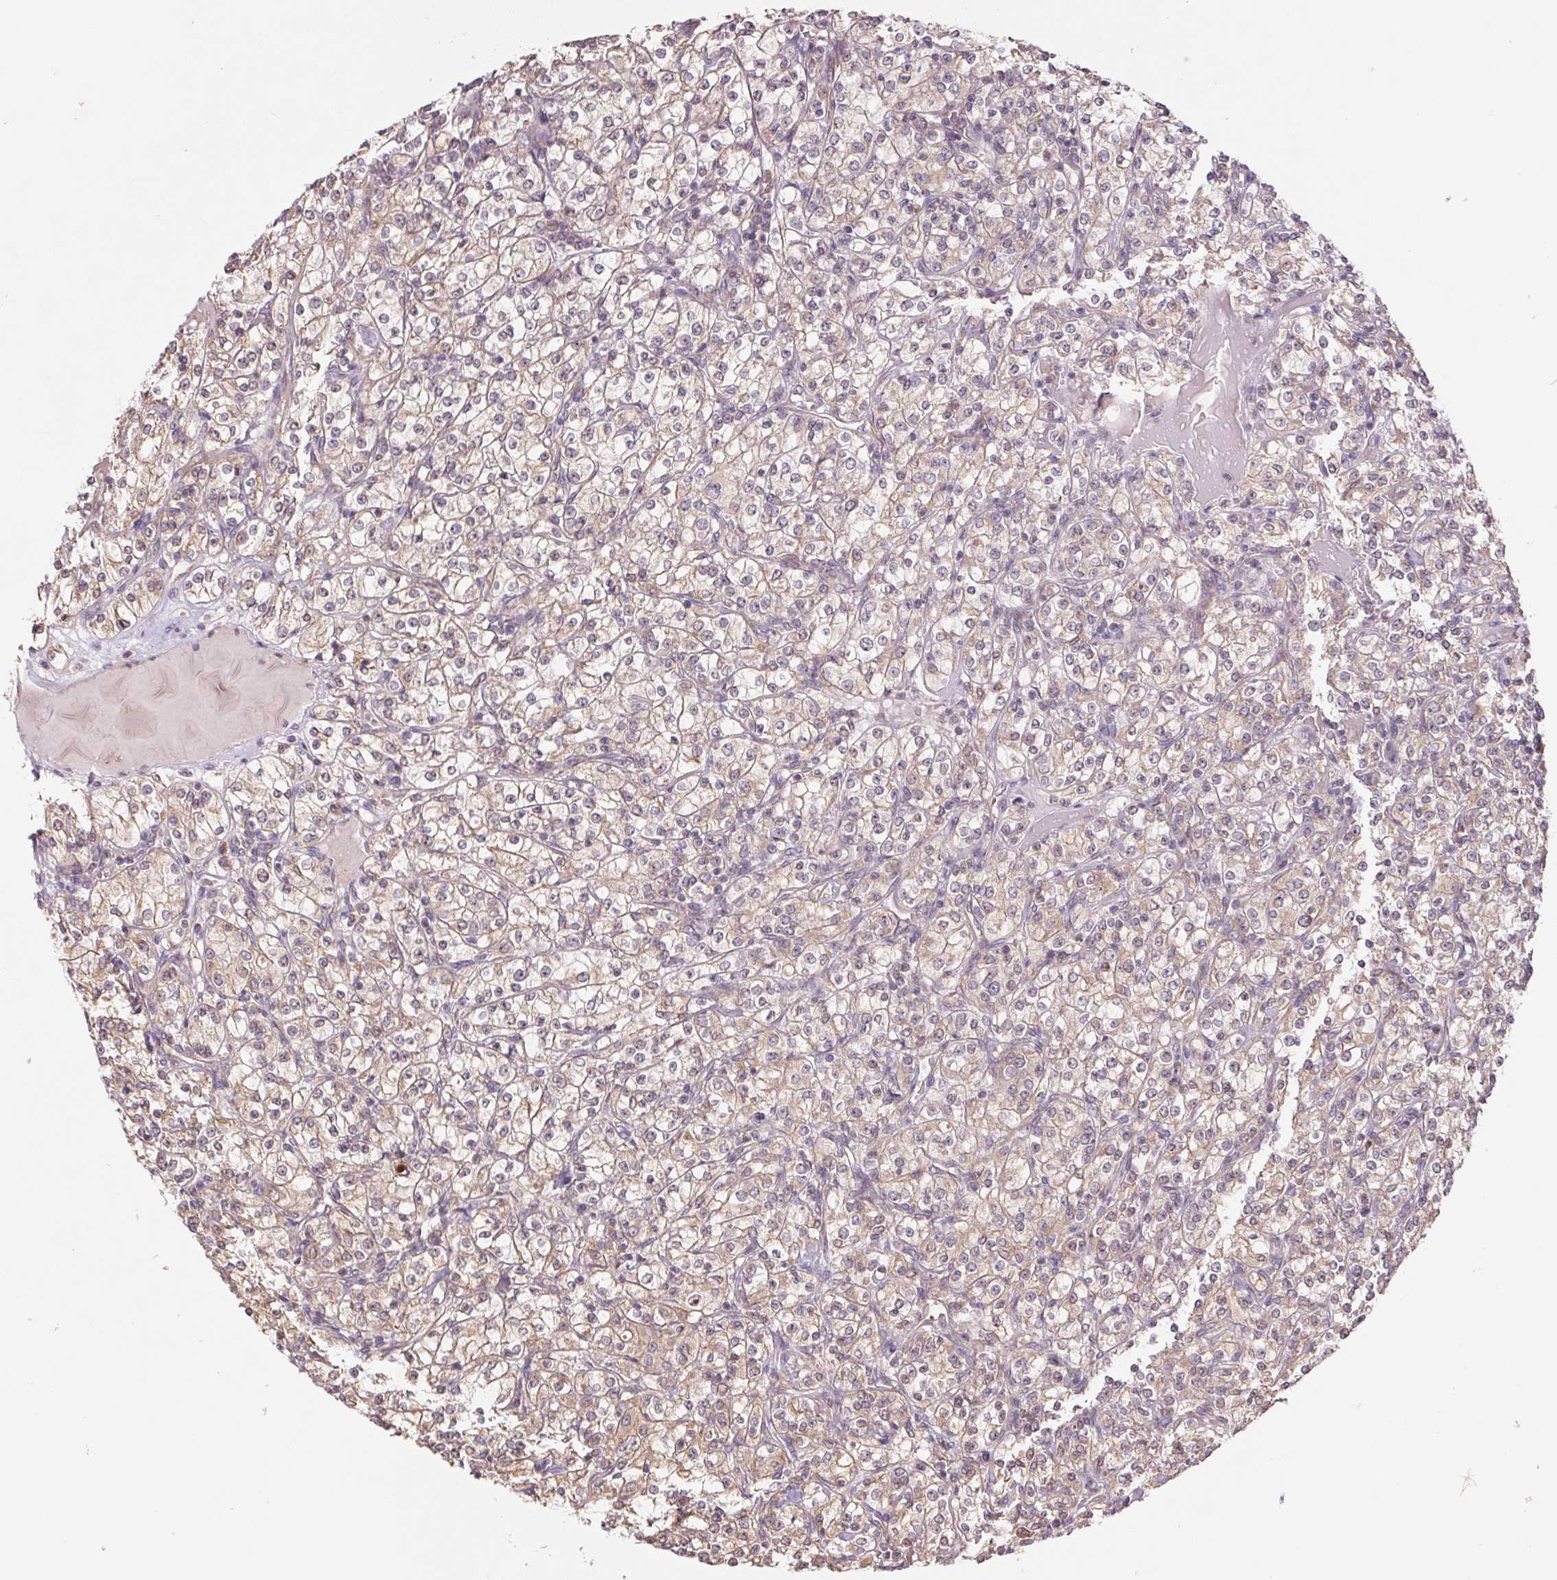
{"staining": {"intensity": "weak", "quantity": "<25%", "location": "cytoplasmic/membranous"}, "tissue": "renal cancer", "cell_type": "Tumor cells", "image_type": "cancer", "snomed": [{"axis": "morphology", "description": "Adenocarcinoma, NOS"}, {"axis": "topography", "description": "Kidney"}], "caption": "The immunohistochemistry image has no significant expression in tumor cells of adenocarcinoma (renal) tissue.", "gene": "RRM1", "patient": {"sex": "male", "age": 77}}